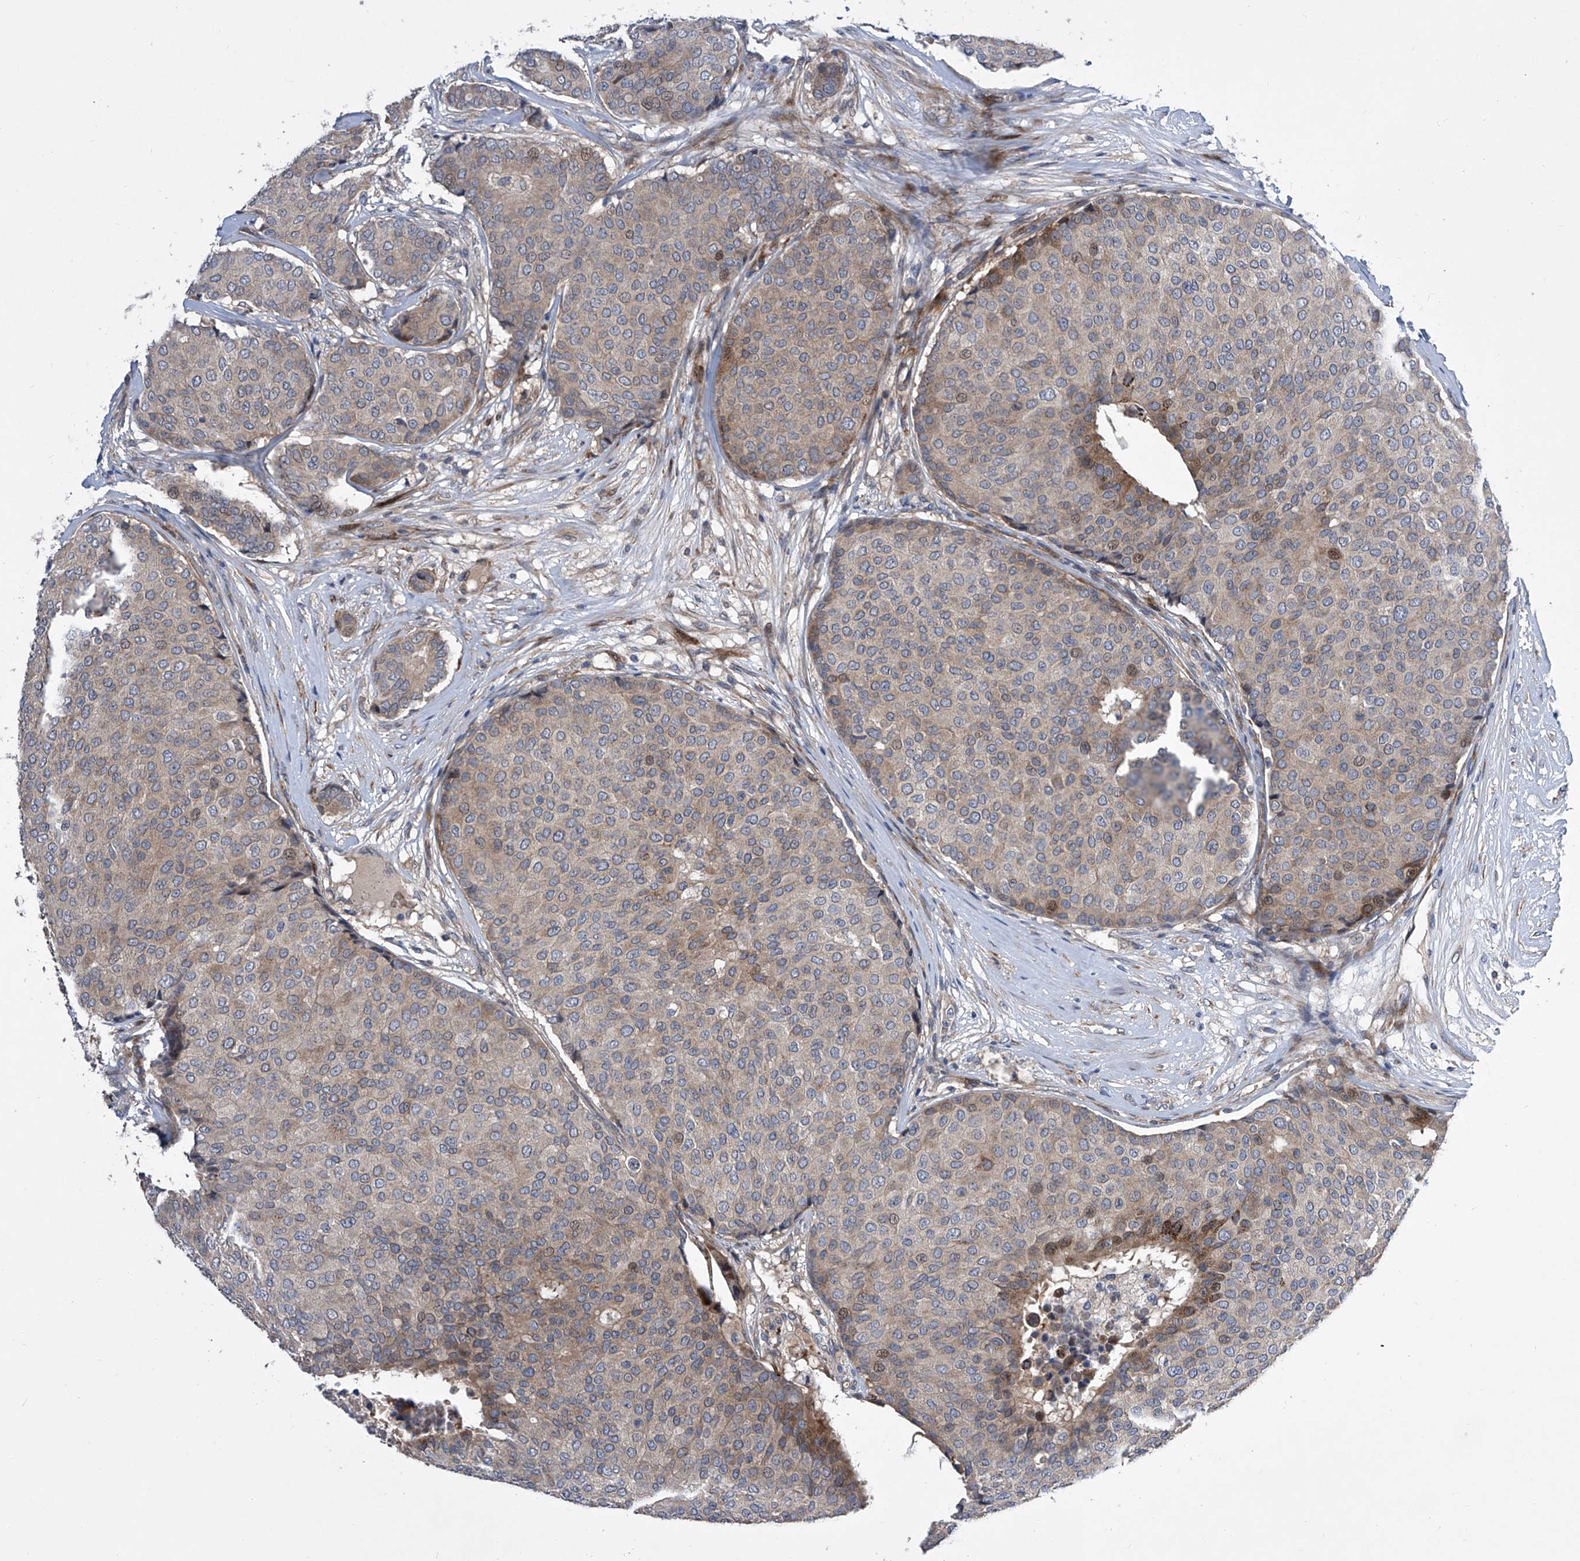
{"staining": {"intensity": "weak", "quantity": "25%-75%", "location": "cytoplasmic/membranous"}, "tissue": "breast cancer", "cell_type": "Tumor cells", "image_type": "cancer", "snomed": [{"axis": "morphology", "description": "Duct carcinoma"}, {"axis": "topography", "description": "Breast"}], "caption": "A photomicrograph showing weak cytoplasmic/membranous expression in about 25%-75% of tumor cells in breast cancer, as visualized by brown immunohistochemical staining.", "gene": "USF3", "patient": {"sex": "female", "age": 75}}